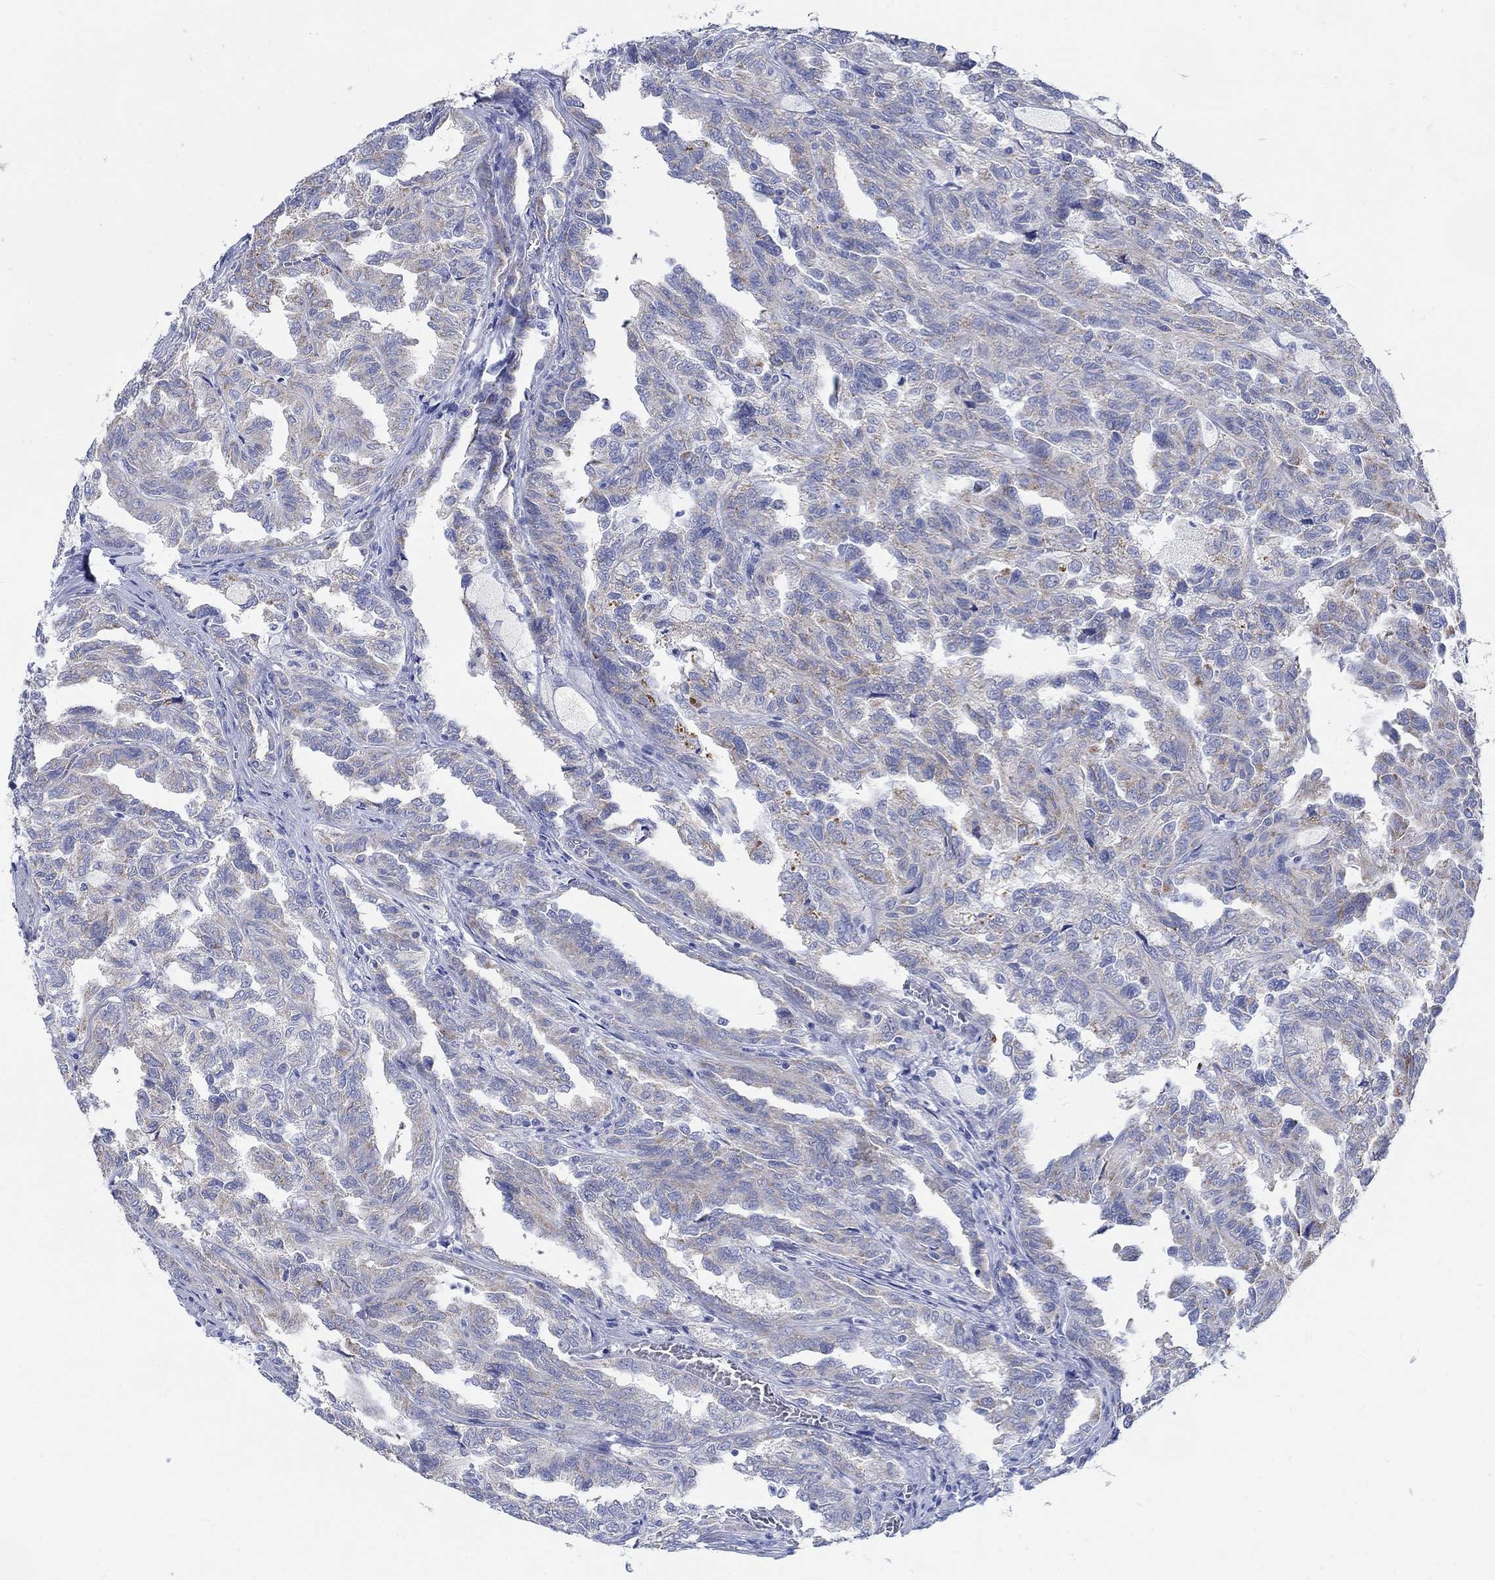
{"staining": {"intensity": "moderate", "quantity": "<25%", "location": "cytoplasmic/membranous"}, "tissue": "renal cancer", "cell_type": "Tumor cells", "image_type": "cancer", "snomed": [{"axis": "morphology", "description": "Adenocarcinoma, NOS"}, {"axis": "topography", "description": "Kidney"}], "caption": "Adenocarcinoma (renal) was stained to show a protein in brown. There is low levels of moderate cytoplasmic/membranous expression in approximately <25% of tumor cells.", "gene": "ZDHHC14", "patient": {"sex": "male", "age": 79}}